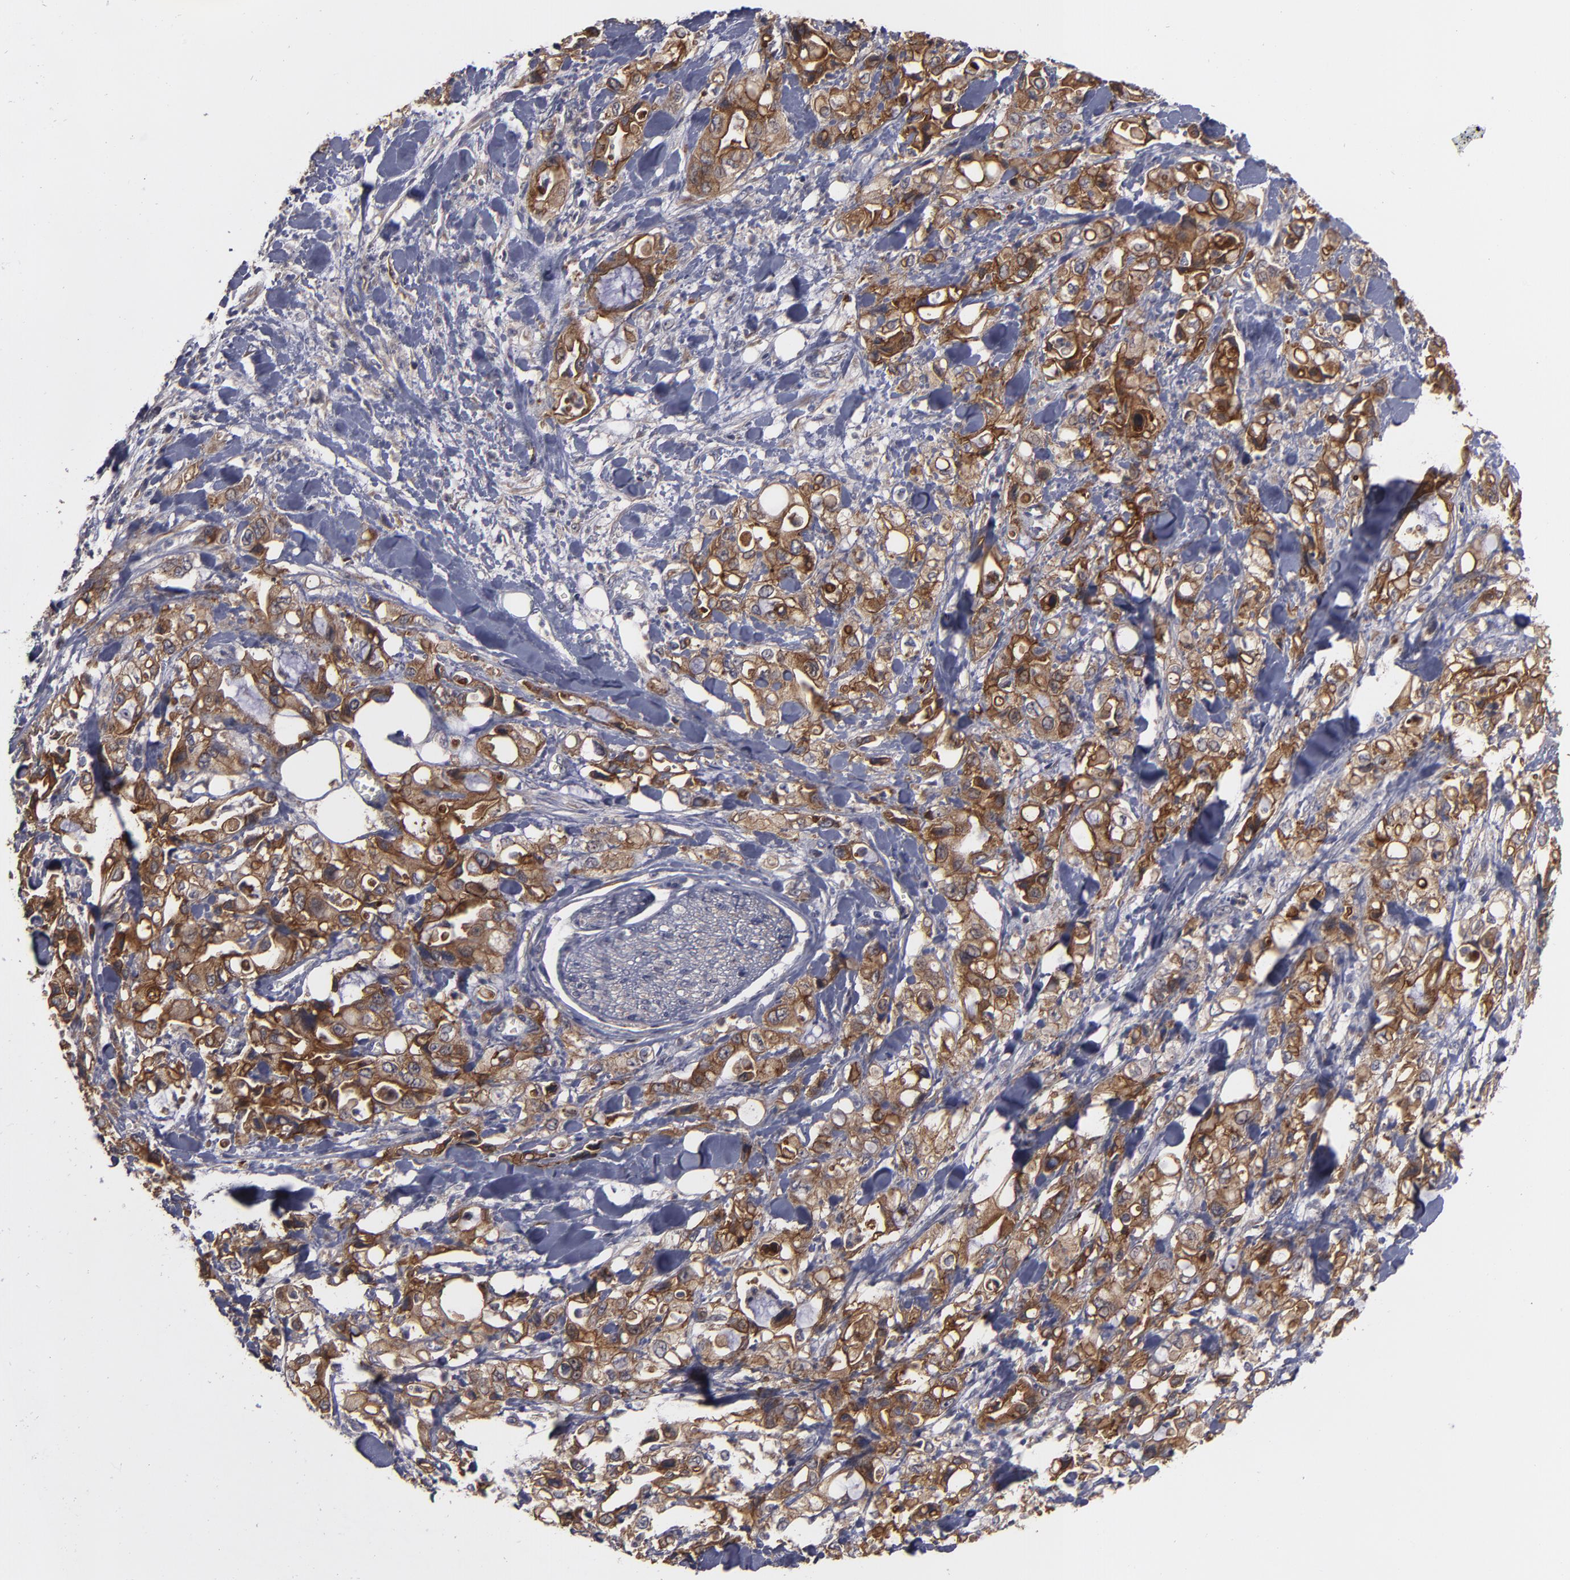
{"staining": {"intensity": "weak", "quantity": ">75%", "location": "cytoplasmic/membranous"}, "tissue": "pancreatic cancer", "cell_type": "Tumor cells", "image_type": "cancer", "snomed": [{"axis": "morphology", "description": "Adenocarcinoma, NOS"}, {"axis": "topography", "description": "Pancreas"}], "caption": "Pancreatic adenocarcinoma was stained to show a protein in brown. There is low levels of weak cytoplasmic/membranous staining in about >75% of tumor cells.", "gene": "BMP6", "patient": {"sex": "male", "age": 70}}